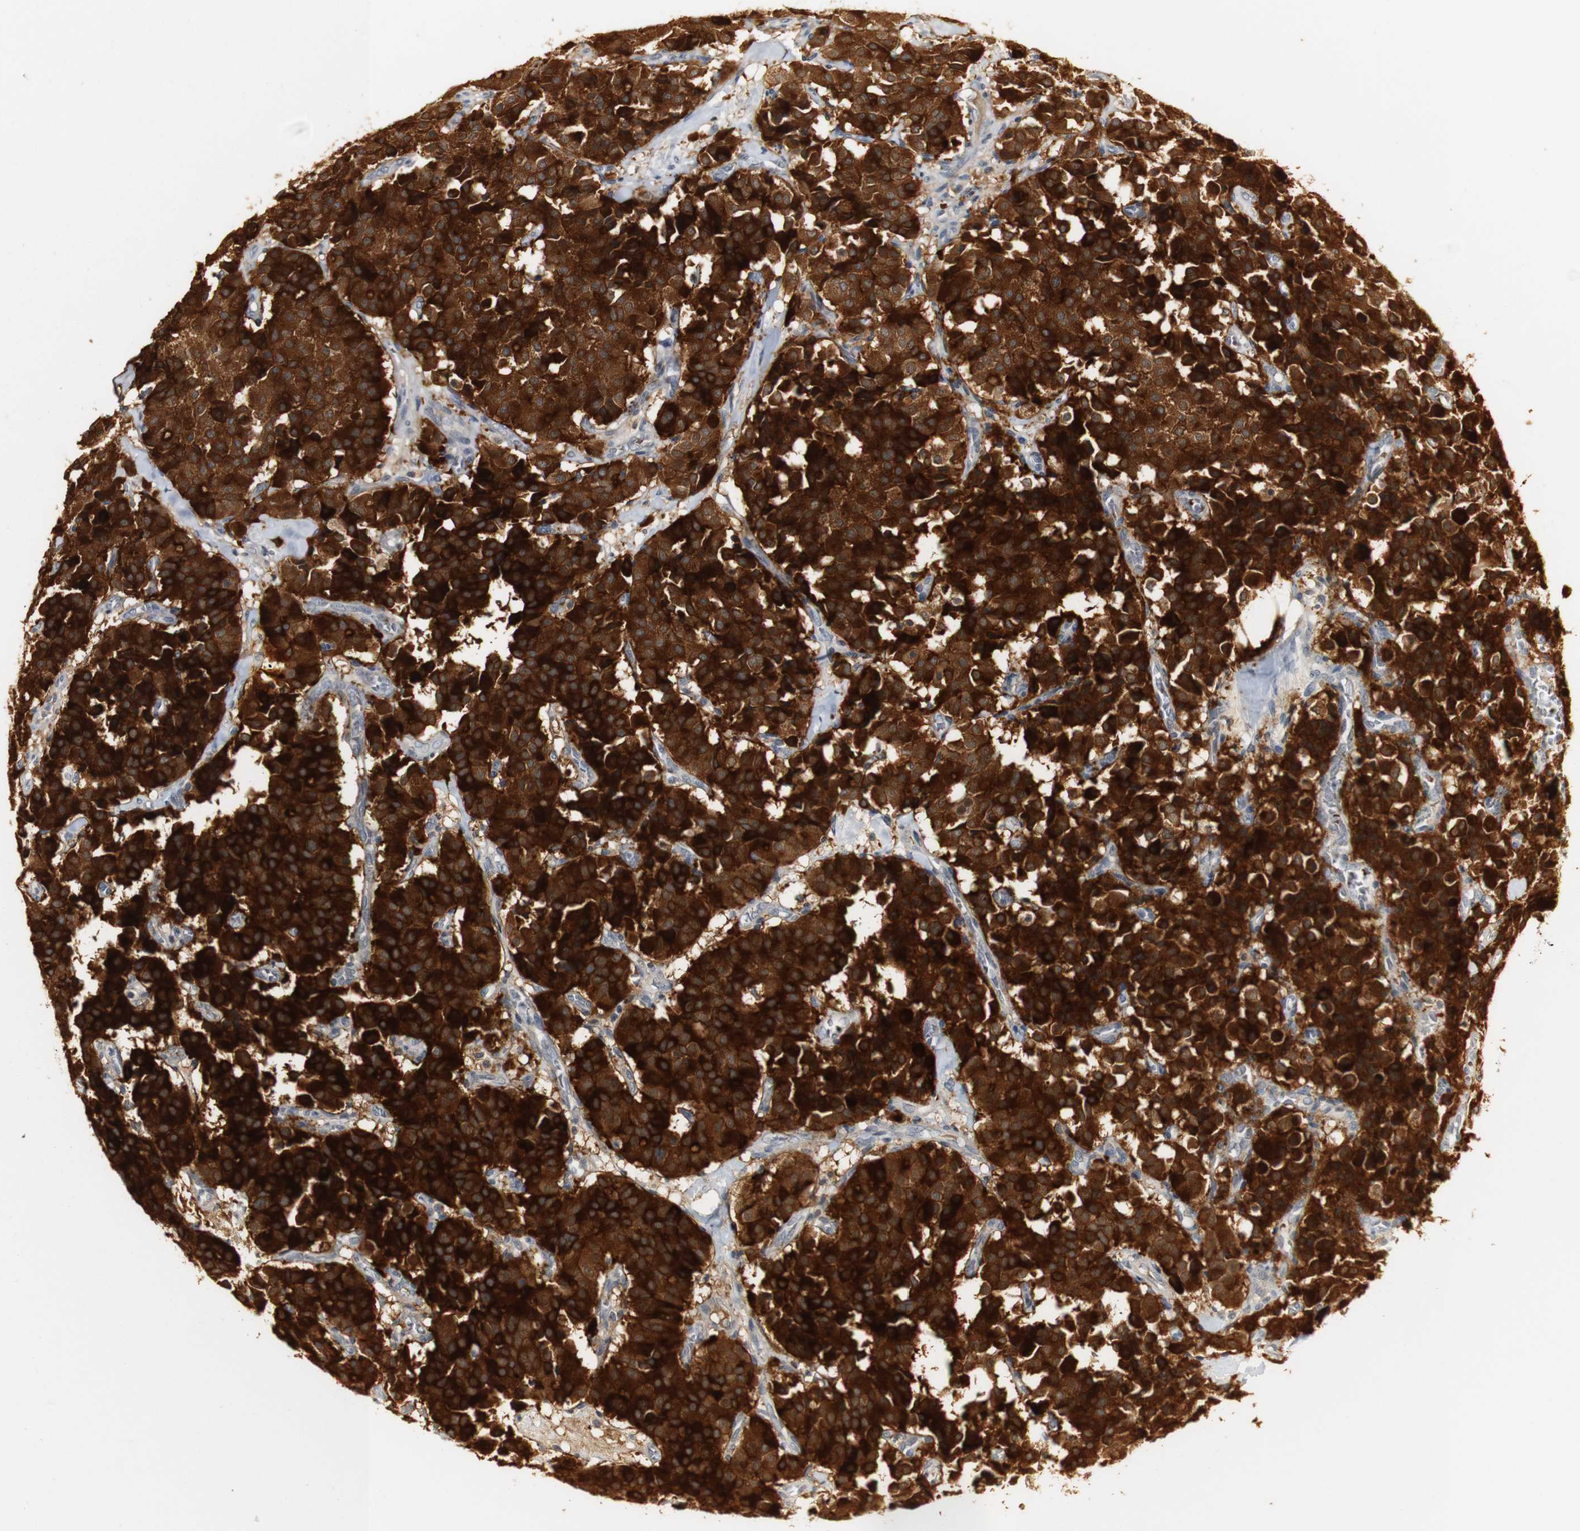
{"staining": {"intensity": "strong", "quantity": ">75%", "location": "cytoplasmic/membranous"}, "tissue": "carcinoid", "cell_type": "Tumor cells", "image_type": "cancer", "snomed": [{"axis": "morphology", "description": "Carcinoid, malignant, NOS"}, {"axis": "topography", "description": "Lung"}], "caption": "Human carcinoid stained with a brown dye reveals strong cytoplasmic/membranous positive expression in about >75% of tumor cells.", "gene": "SYT7", "patient": {"sex": "male", "age": 30}}